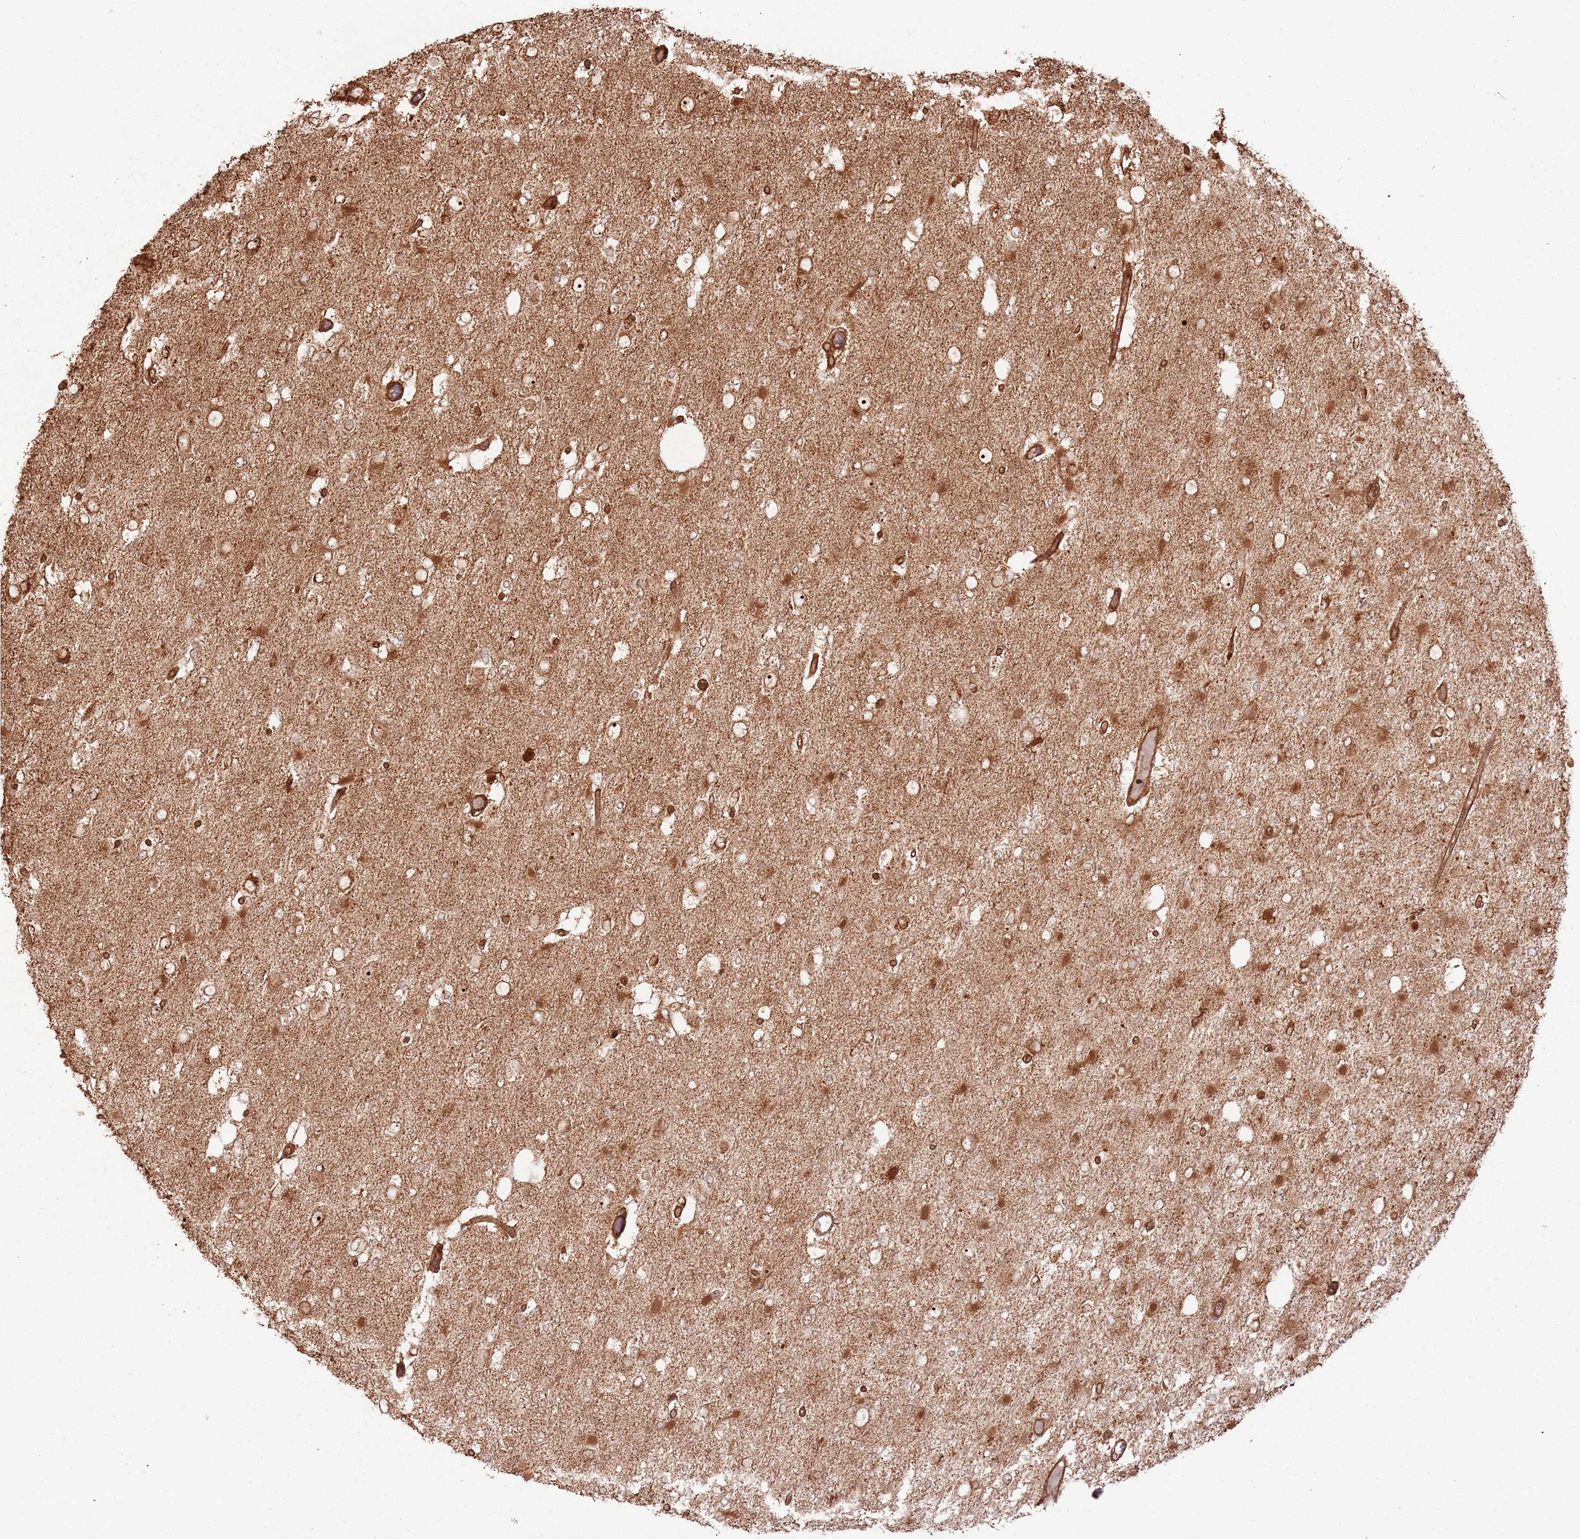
{"staining": {"intensity": "moderate", "quantity": ">75%", "location": "cytoplasmic/membranous,nuclear"}, "tissue": "glioma", "cell_type": "Tumor cells", "image_type": "cancer", "snomed": [{"axis": "morphology", "description": "Glioma, malignant, High grade"}, {"axis": "topography", "description": "Brain"}], "caption": "Moderate cytoplasmic/membranous and nuclear protein staining is appreciated in about >75% of tumor cells in glioma.", "gene": "TBC1D13", "patient": {"sex": "male", "age": 53}}